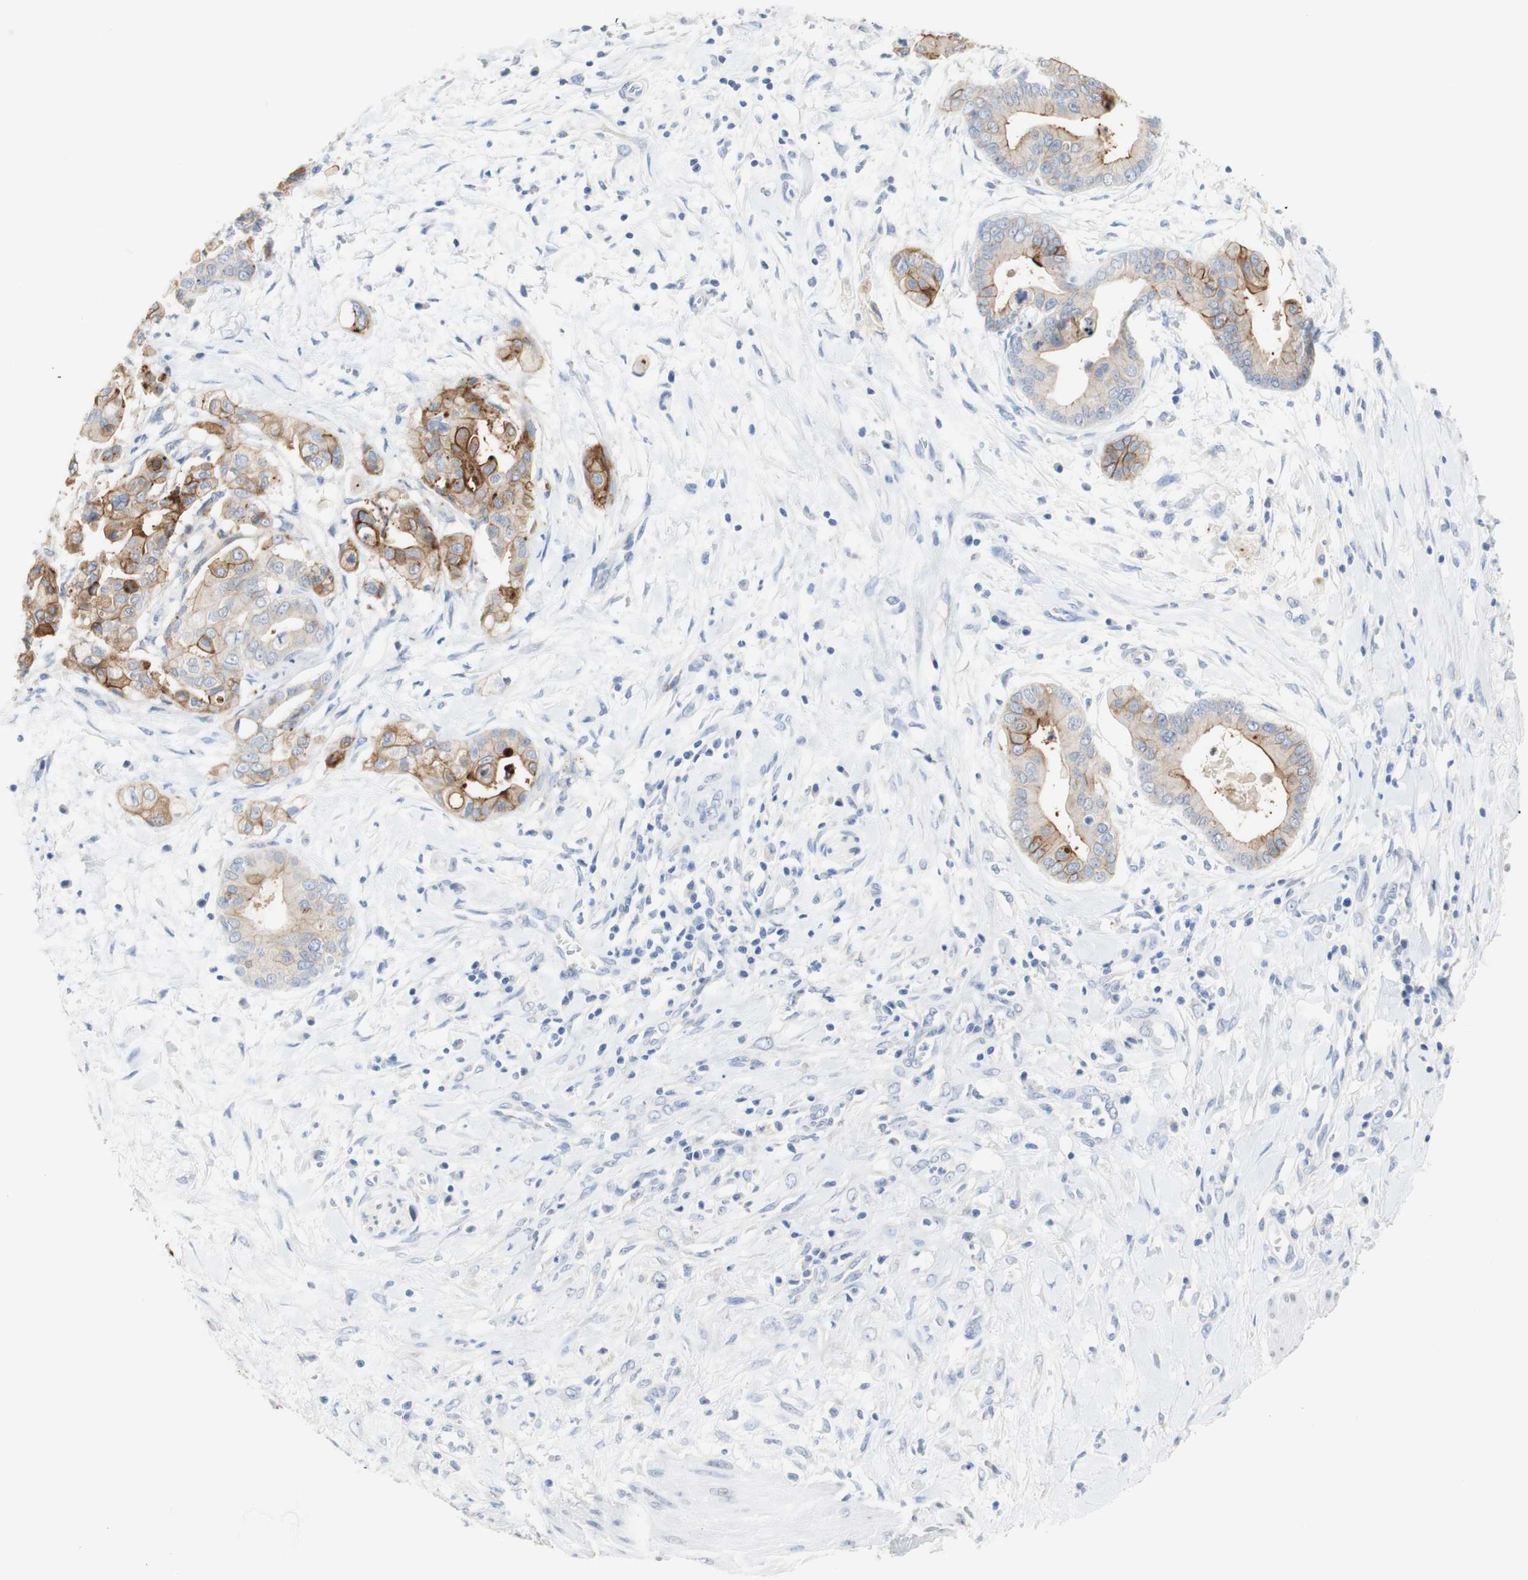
{"staining": {"intensity": "moderate", "quantity": ">75%", "location": "cytoplasmic/membranous"}, "tissue": "pancreatic cancer", "cell_type": "Tumor cells", "image_type": "cancer", "snomed": [{"axis": "morphology", "description": "Adenocarcinoma, NOS"}, {"axis": "topography", "description": "Pancreas"}], "caption": "Moderate cytoplasmic/membranous expression for a protein is seen in about >75% of tumor cells of pancreatic cancer using immunohistochemistry (IHC).", "gene": "DSC2", "patient": {"sex": "female", "age": 75}}